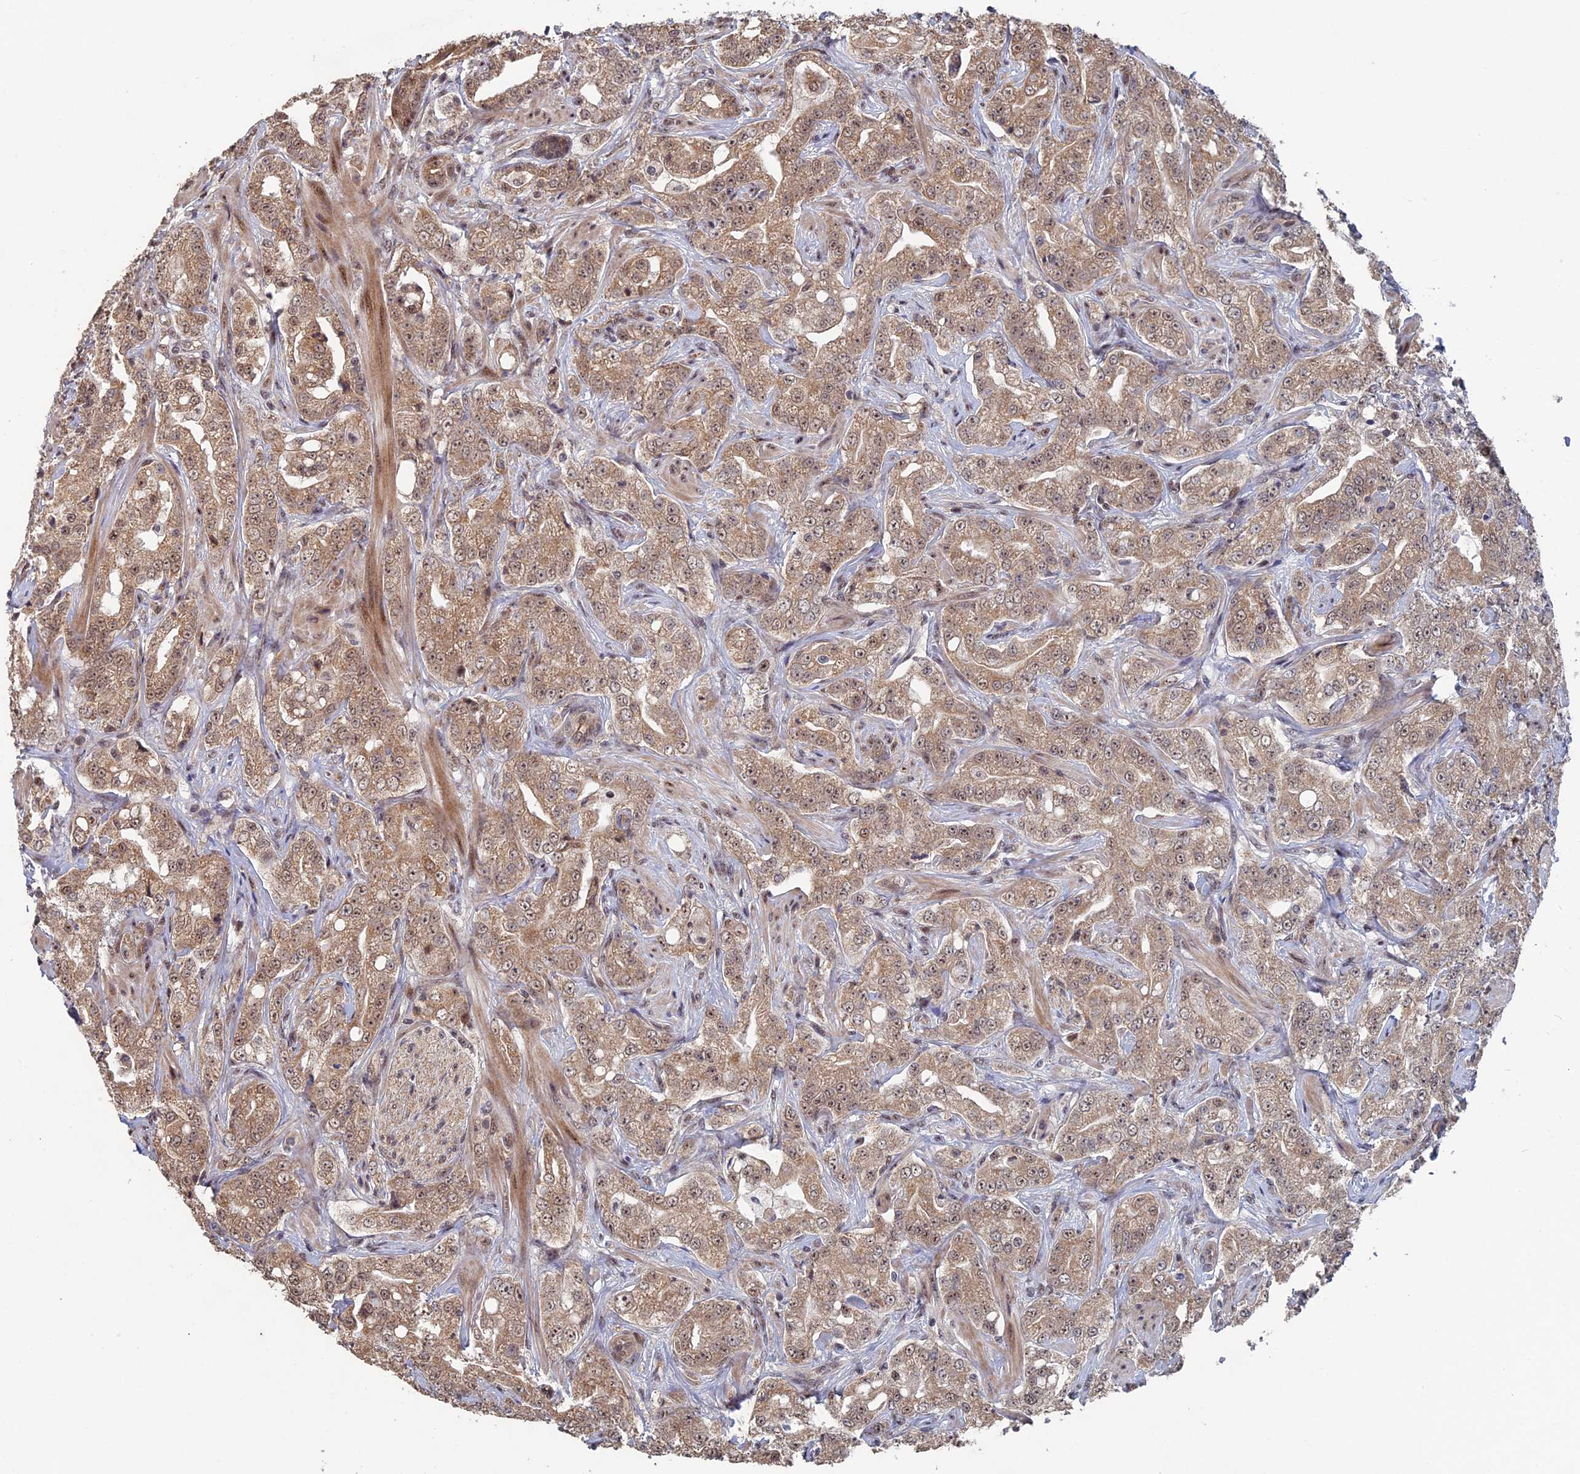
{"staining": {"intensity": "moderate", "quantity": ">75%", "location": "cytoplasmic/membranous,nuclear"}, "tissue": "prostate cancer", "cell_type": "Tumor cells", "image_type": "cancer", "snomed": [{"axis": "morphology", "description": "Adenocarcinoma, Low grade"}, {"axis": "topography", "description": "Prostate"}], "caption": "Brown immunohistochemical staining in human low-grade adenocarcinoma (prostate) exhibits moderate cytoplasmic/membranous and nuclear staining in about >75% of tumor cells. (DAB (3,3'-diaminobenzidine) = brown stain, brightfield microscopy at high magnification).", "gene": "KIAA1328", "patient": {"sex": "male", "age": 67}}